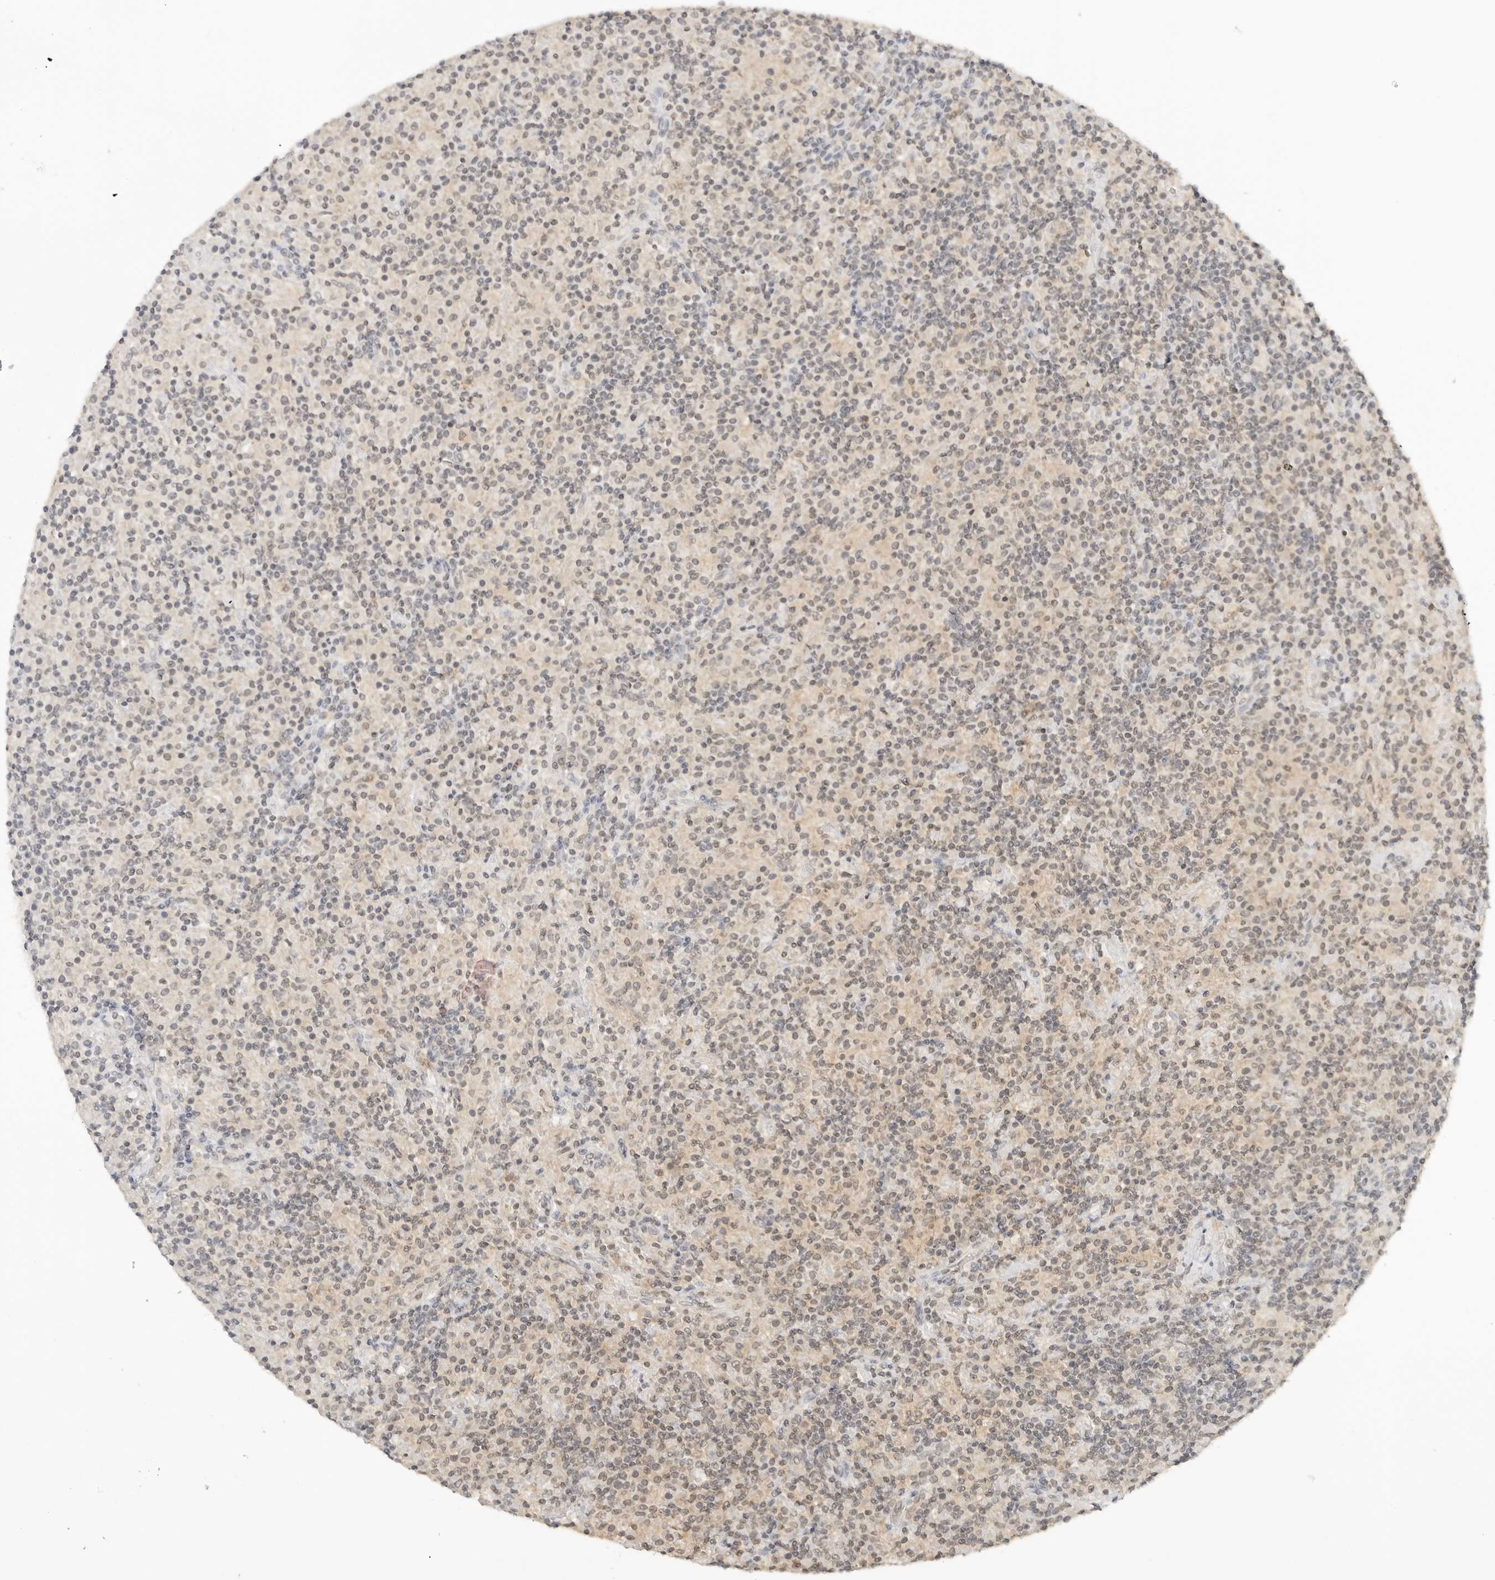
{"staining": {"intensity": "negative", "quantity": "none", "location": "none"}, "tissue": "lymphoma", "cell_type": "Tumor cells", "image_type": "cancer", "snomed": [{"axis": "morphology", "description": "Hodgkin's disease, NOS"}, {"axis": "topography", "description": "Lymph node"}], "caption": "Hodgkin's disease was stained to show a protein in brown. There is no significant staining in tumor cells. (IHC, brightfield microscopy, high magnification).", "gene": "EPHA1", "patient": {"sex": "male", "age": 70}}